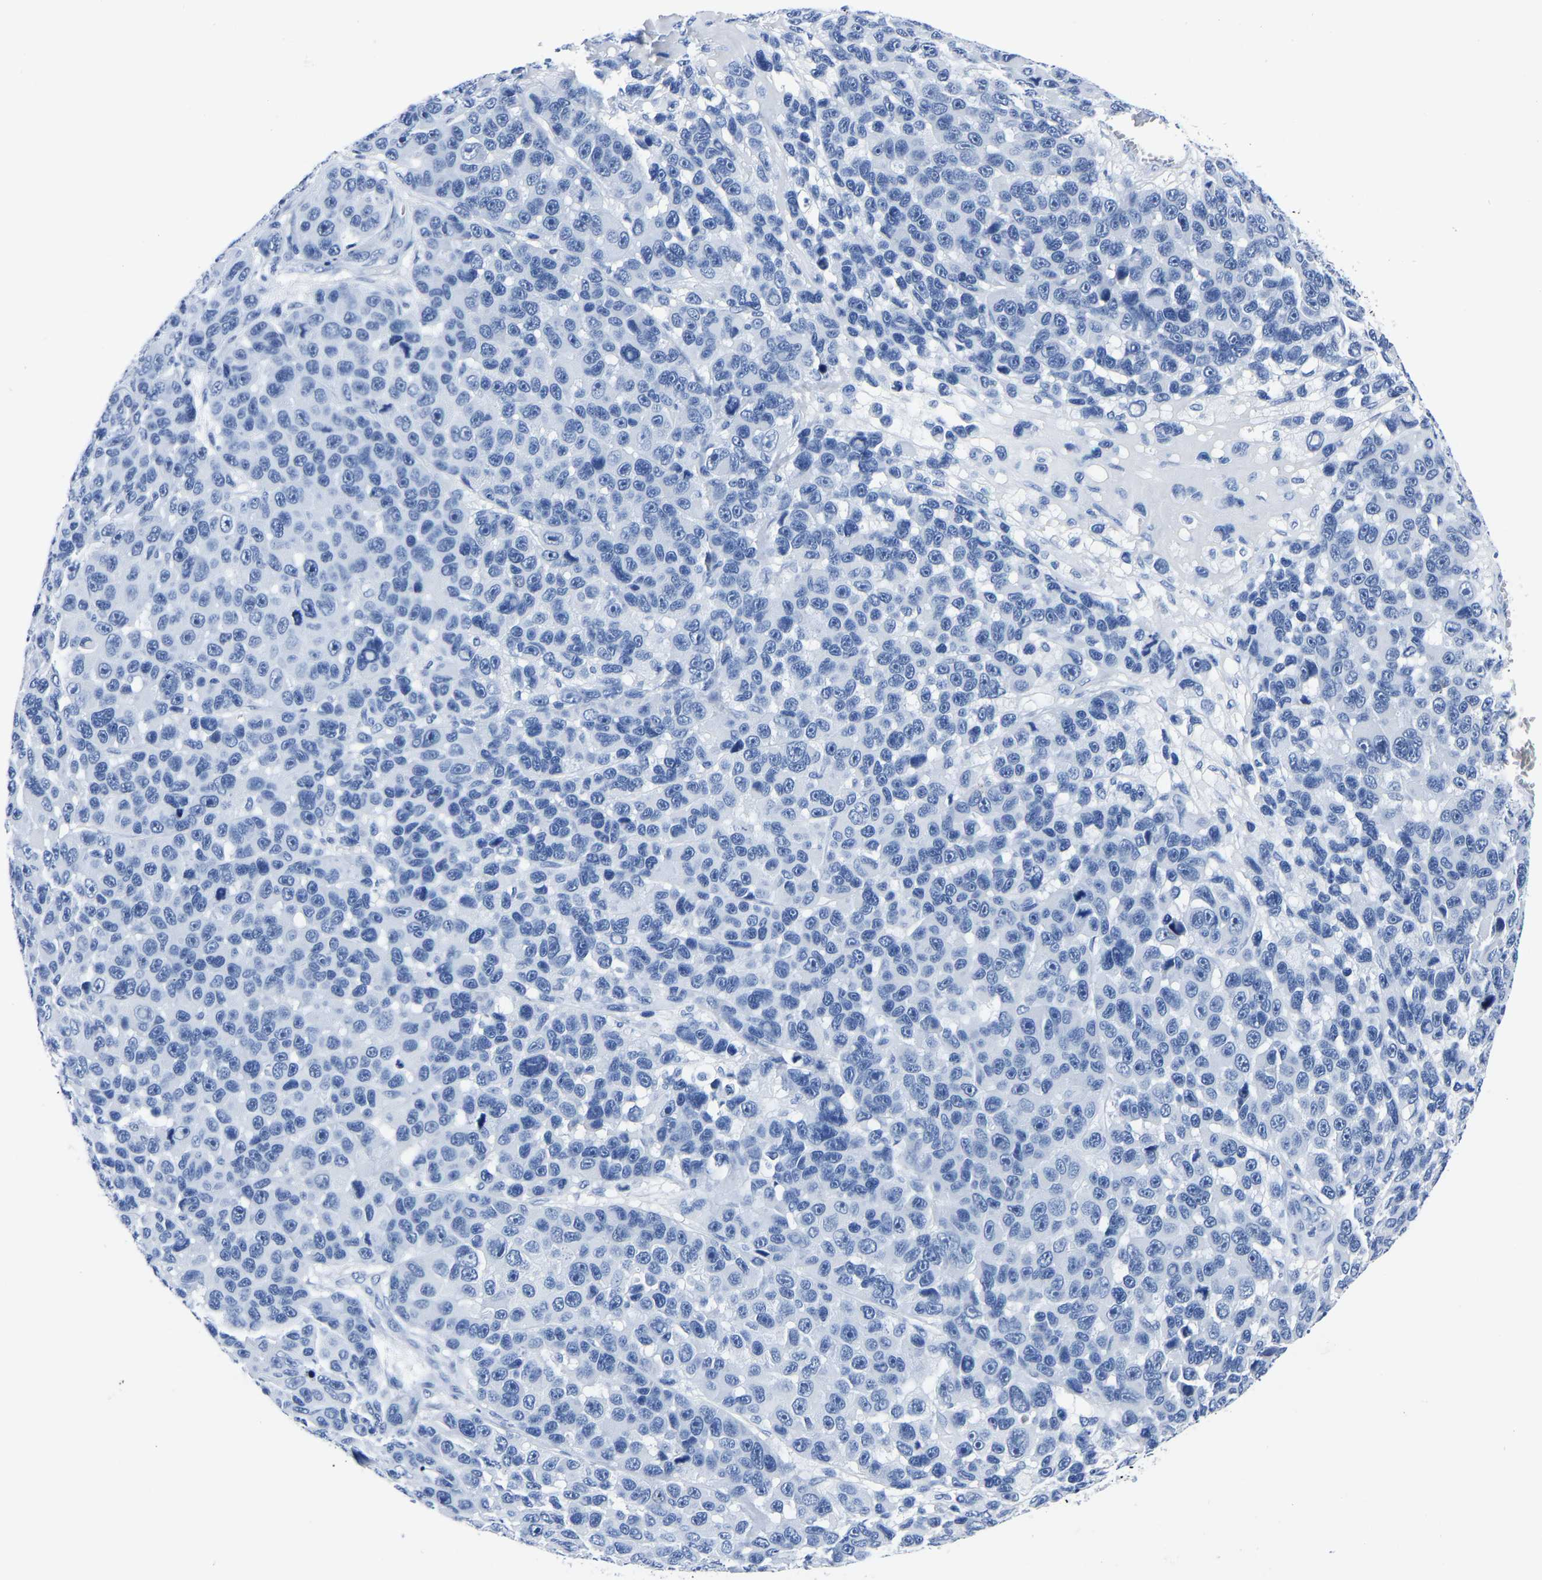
{"staining": {"intensity": "negative", "quantity": "none", "location": "none"}, "tissue": "melanoma", "cell_type": "Tumor cells", "image_type": "cancer", "snomed": [{"axis": "morphology", "description": "Malignant melanoma, NOS"}, {"axis": "topography", "description": "Skin"}], "caption": "Melanoma was stained to show a protein in brown. There is no significant positivity in tumor cells.", "gene": "IMPG2", "patient": {"sex": "male", "age": 53}}